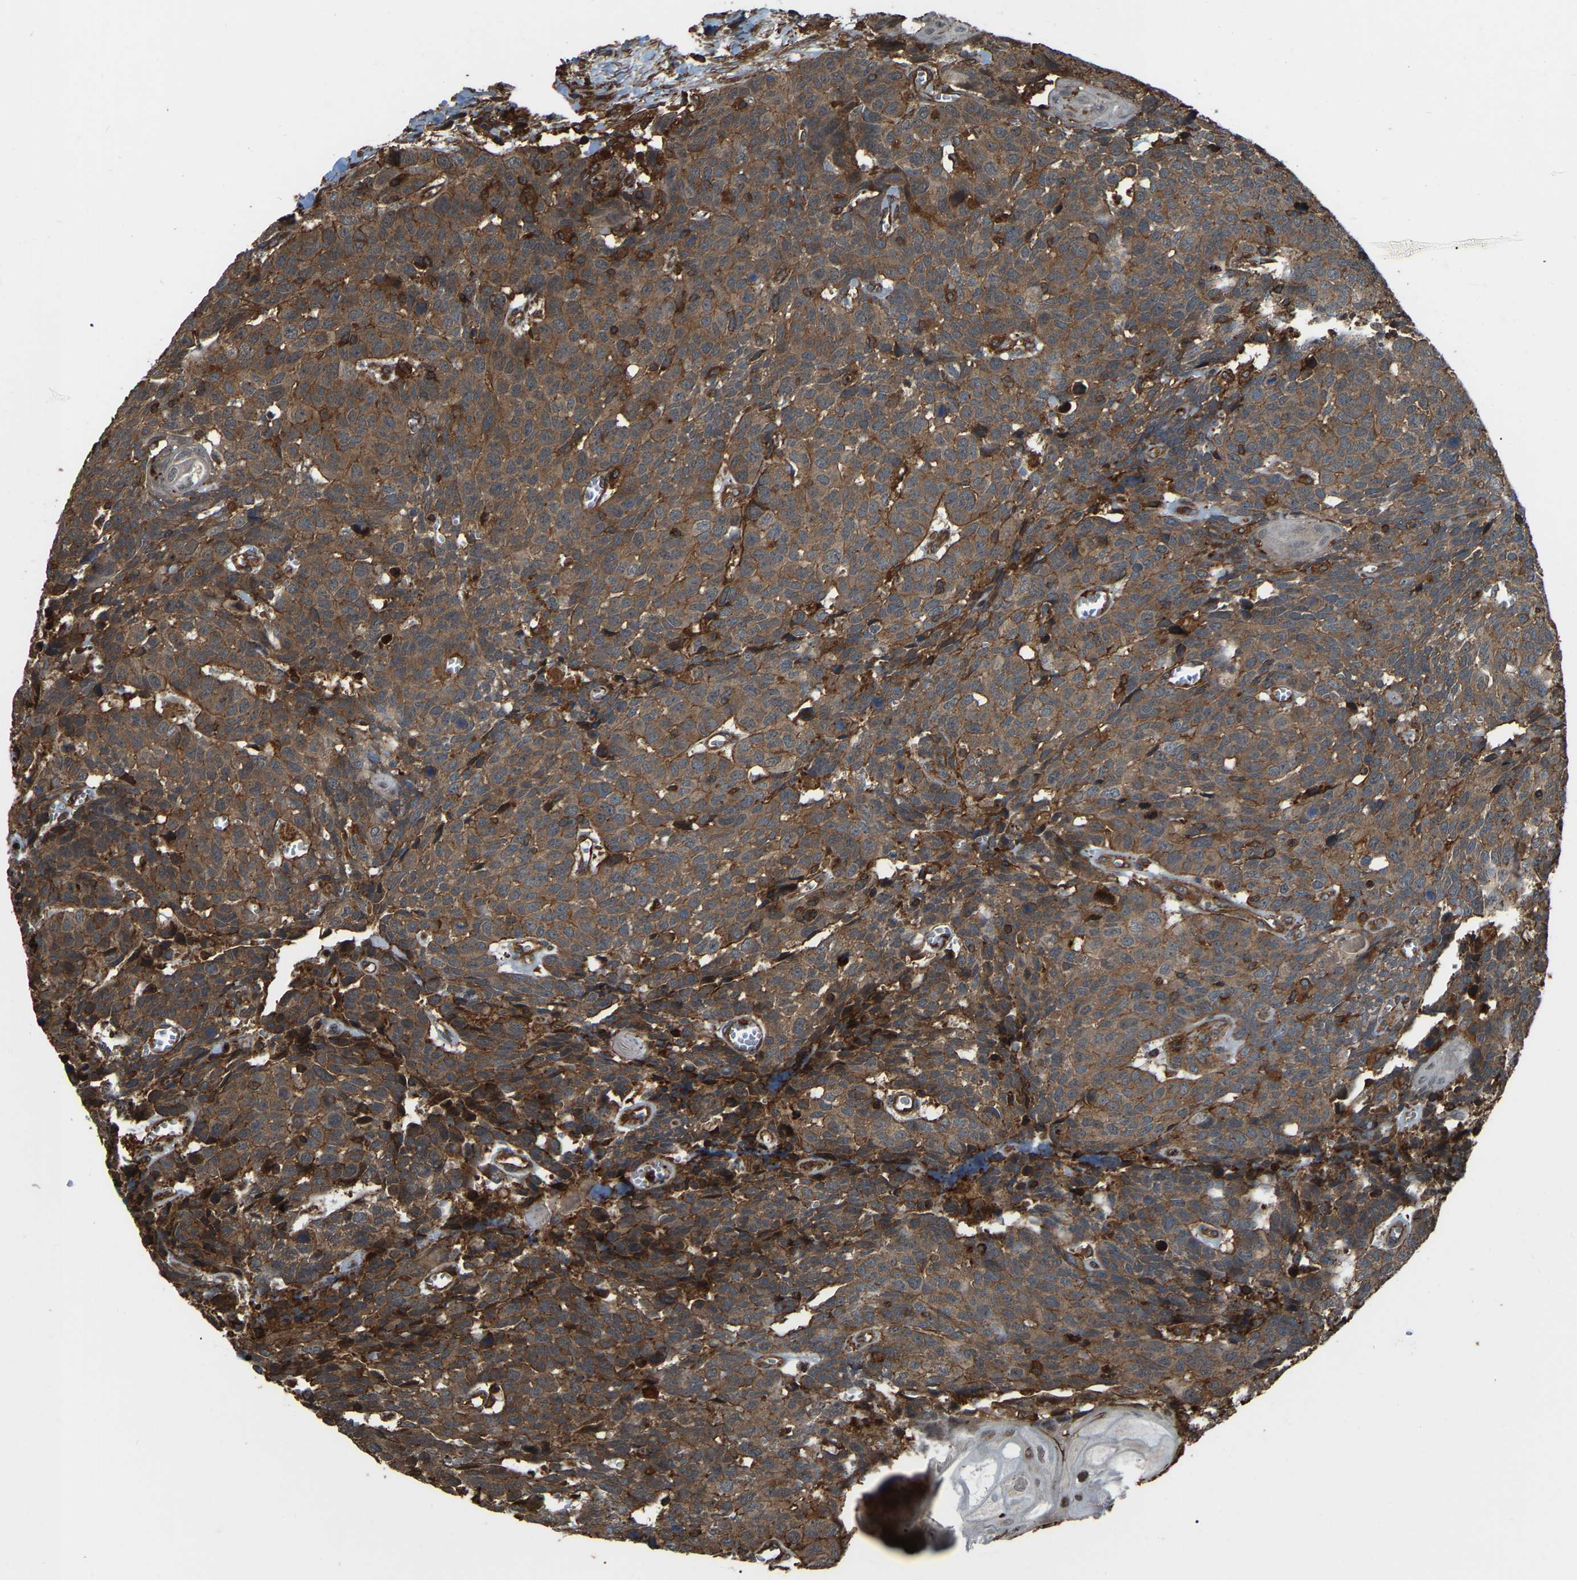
{"staining": {"intensity": "moderate", "quantity": ">75%", "location": "cytoplasmic/membranous"}, "tissue": "head and neck cancer", "cell_type": "Tumor cells", "image_type": "cancer", "snomed": [{"axis": "morphology", "description": "Squamous cell carcinoma, NOS"}, {"axis": "topography", "description": "Head-Neck"}], "caption": "Protein staining shows moderate cytoplasmic/membranous expression in approximately >75% of tumor cells in head and neck squamous cell carcinoma. Ihc stains the protein in brown and the nuclei are stained blue.", "gene": "SAMD9L", "patient": {"sex": "male", "age": 66}}